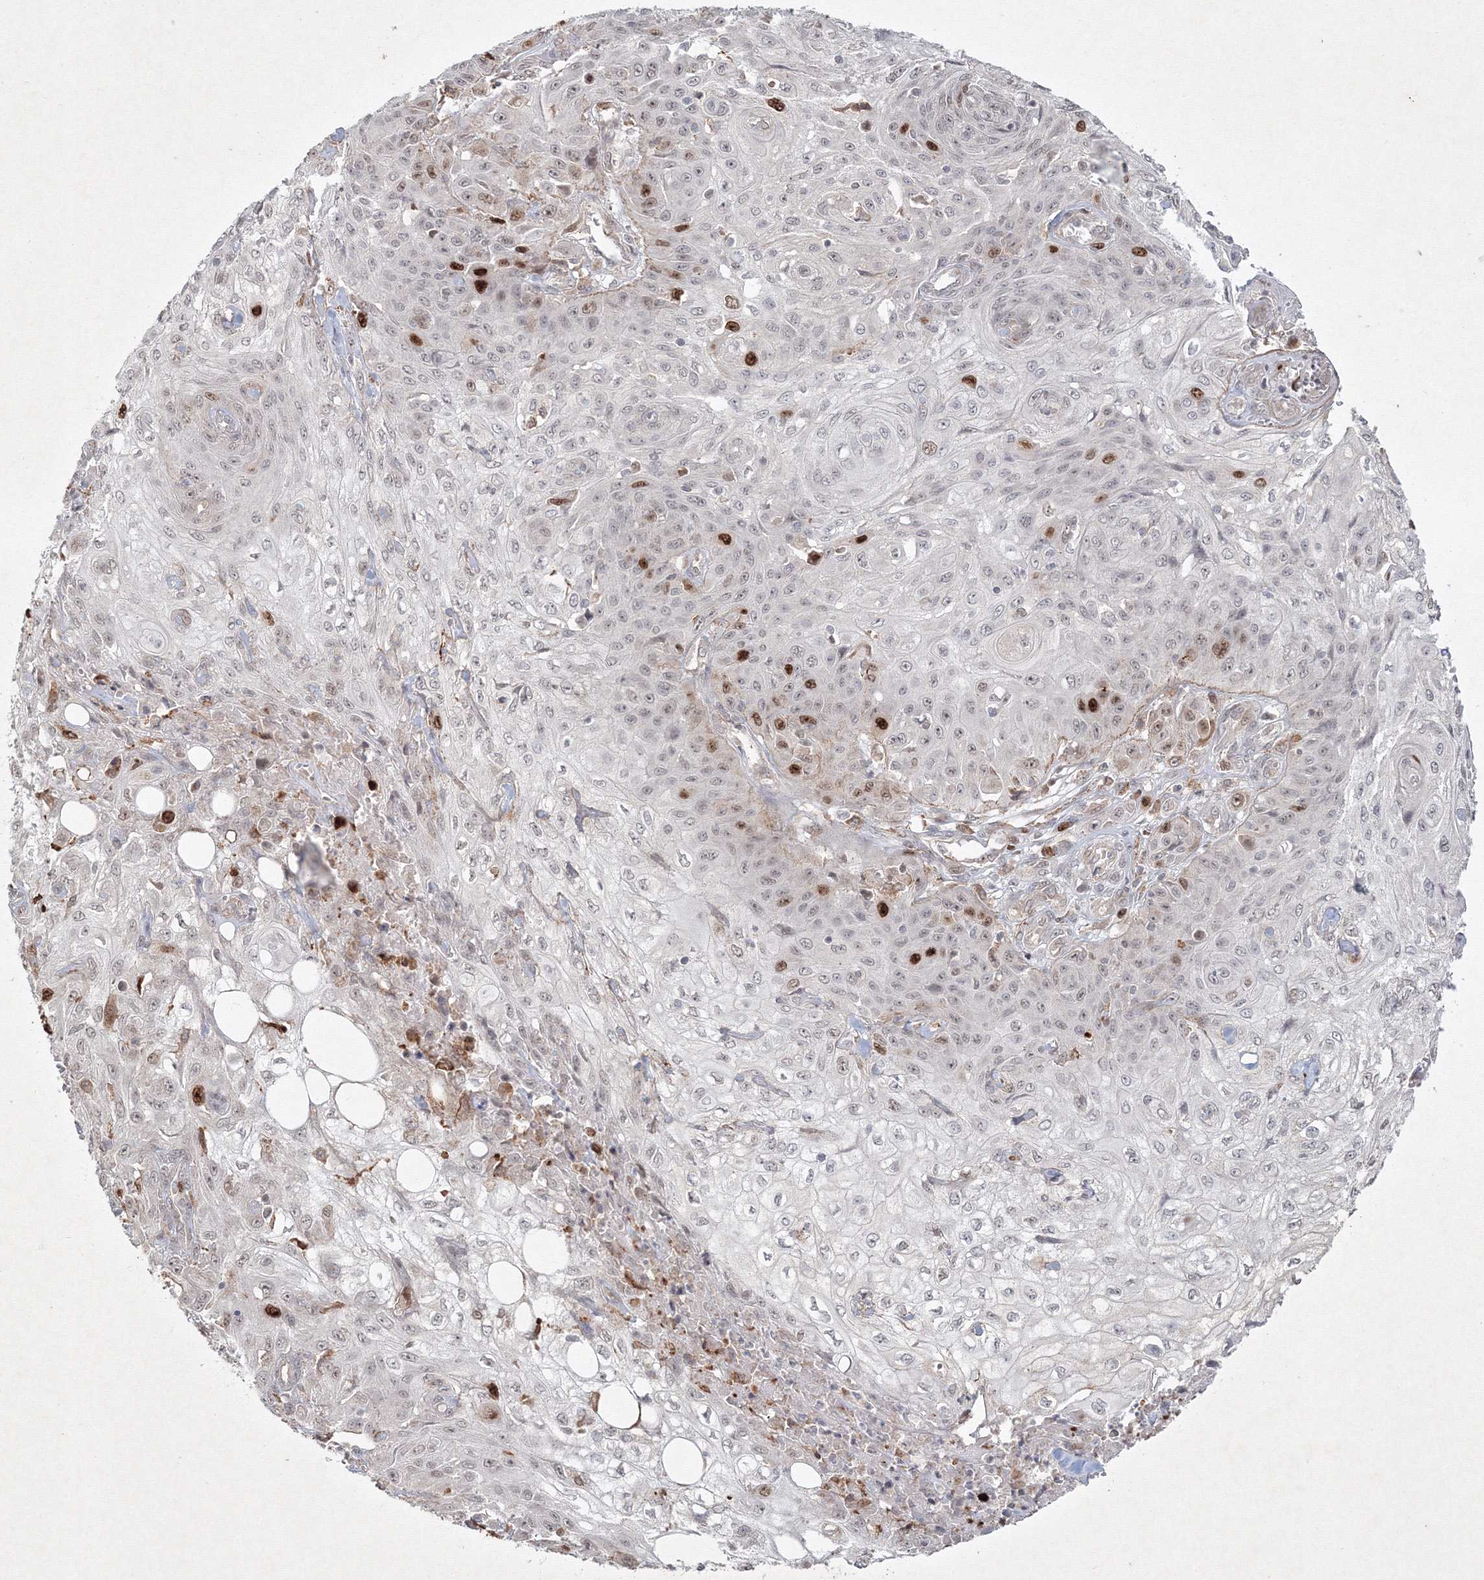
{"staining": {"intensity": "strong", "quantity": "<25%", "location": "nuclear"}, "tissue": "skin cancer", "cell_type": "Tumor cells", "image_type": "cancer", "snomed": [{"axis": "morphology", "description": "Squamous cell carcinoma, NOS"}, {"axis": "morphology", "description": "Squamous cell carcinoma, metastatic, NOS"}, {"axis": "topography", "description": "Skin"}, {"axis": "topography", "description": "Lymph node"}], "caption": "Tumor cells exhibit medium levels of strong nuclear positivity in about <25% of cells in skin metastatic squamous cell carcinoma. The staining was performed using DAB to visualize the protein expression in brown, while the nuclei were stained in blue with hematoxylin (Magnification: 20x).", "gene": "KIF20A", "patient": {"sex": "male", "age": 75}}